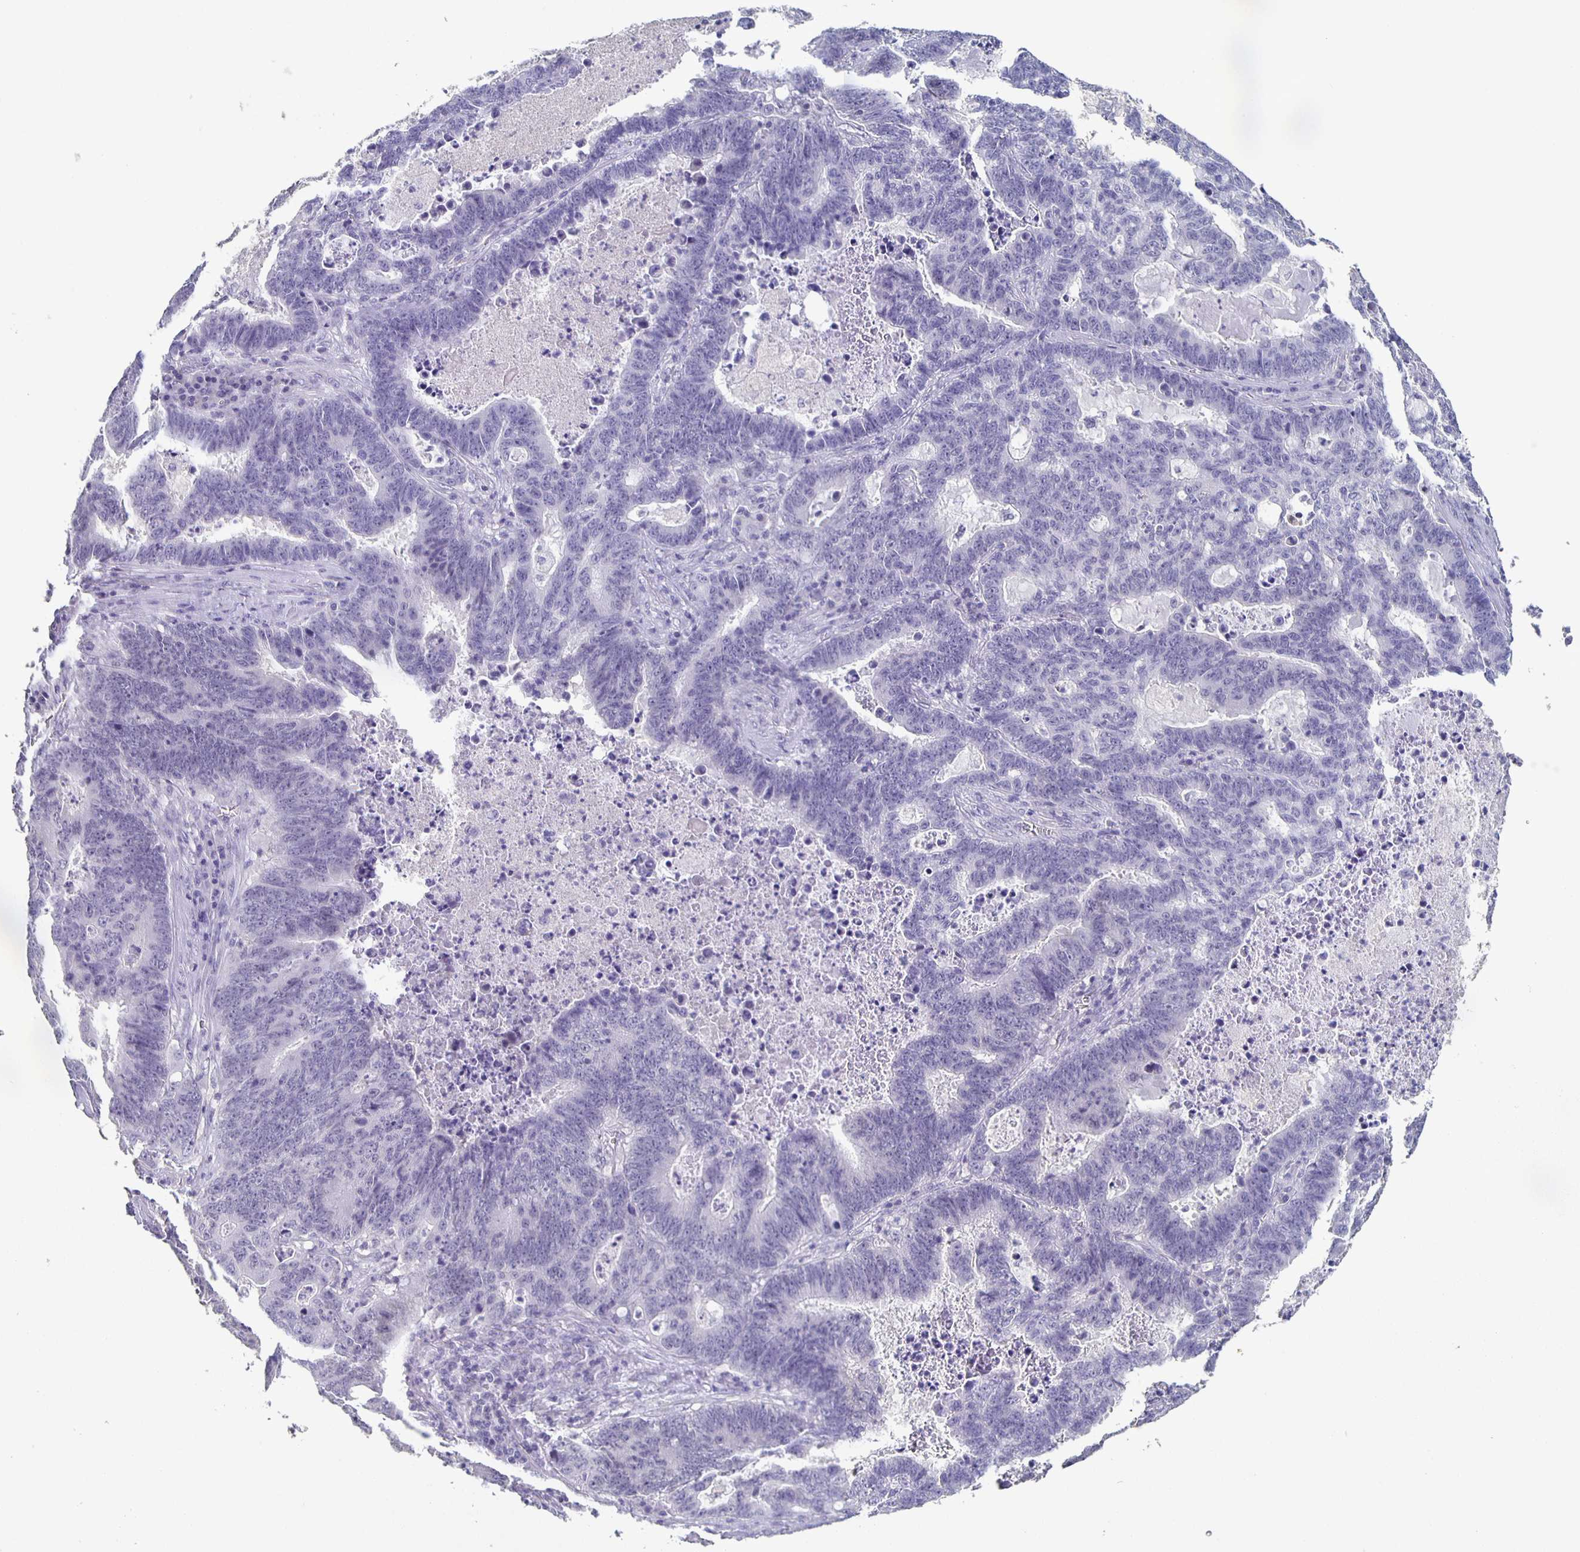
{"staining": {"intensity": "negative", "quantity": "none", "location": "none"}, "tissue": "lung cancer", "cell_type": "Tumor cells", "image_type": "cancer", "snomed": [{"axis": "morphology", "description": "Aneuploidy"}, {"axis": "morphology", "description": "Adenocarcinoma, NOS"}, {"axis": "morphology", "description": "Adenocarcinoma primary or metastatic"}, {"axis": "topography", "description": "Lung"}], "caption": "This is an IHC histopathology image of human lung cancer (adenocarcinoma primary or metastatic). There is no positivity in tumor cells.", "gene": "CACNA2D2", "patient": {"sex": "female", "age": 75}}